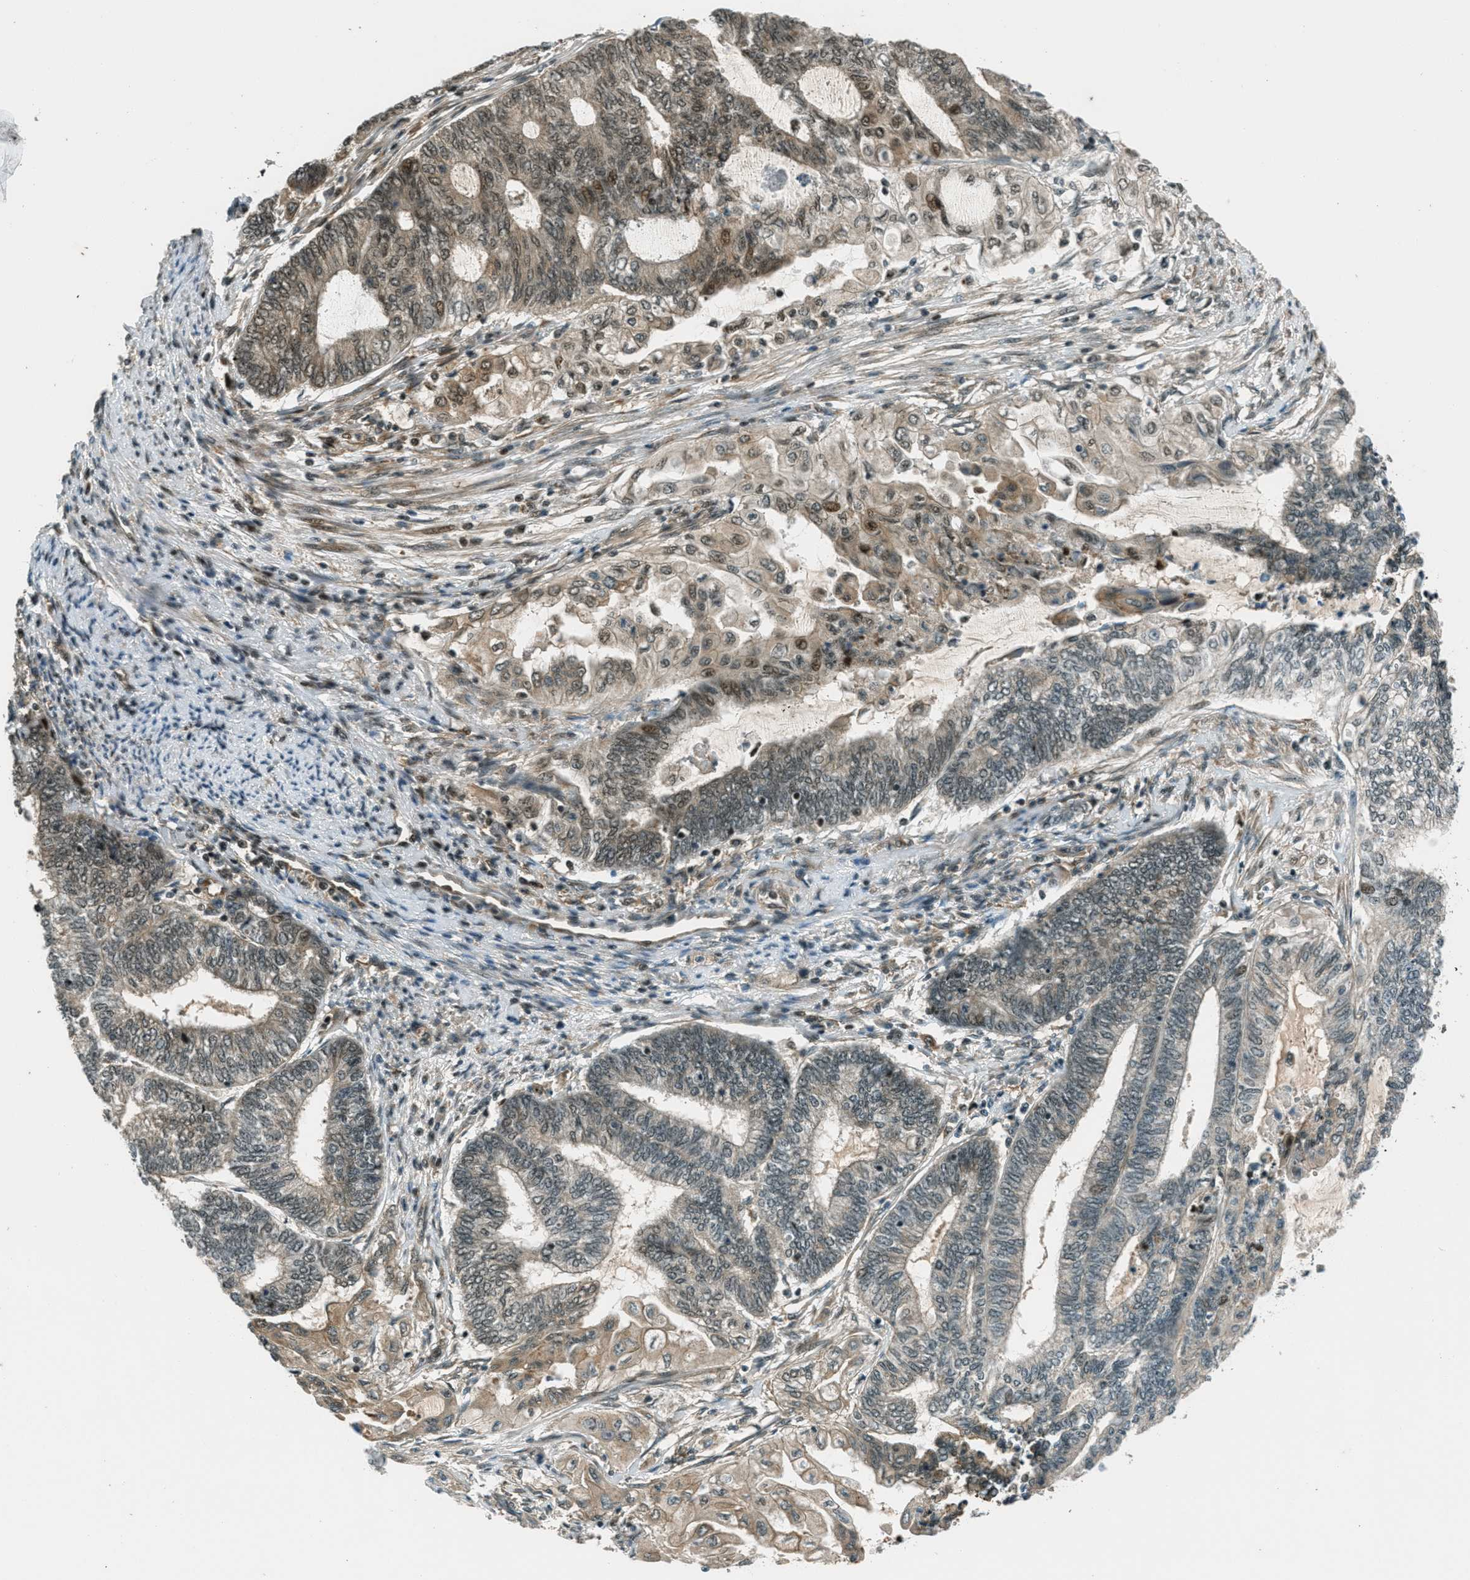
{"staining": {"intensity": "moderate", "quantity": "<25%", "location": "cytoplasmic/membranous,nuclear"}, "tissue": "endometrial cancer", "cell_type": "Tumor cells", "image_type": "cancer", "snomed": [{"axis": "morphology", "description": "Adenocarcinoma, NOS"}, {"axis": "topography", "description": "Uterus"}, {"axis": "topography", "description": "Endometrium"}], "caption": "An image of adenocarcinoma (endometrial) stained for a protein reveals moderate cytoplasmic/membranous and nuclear brown staining in tumor cells.", "gene": "FOXM1", "patient": {"sex": "female", "age": 70}}